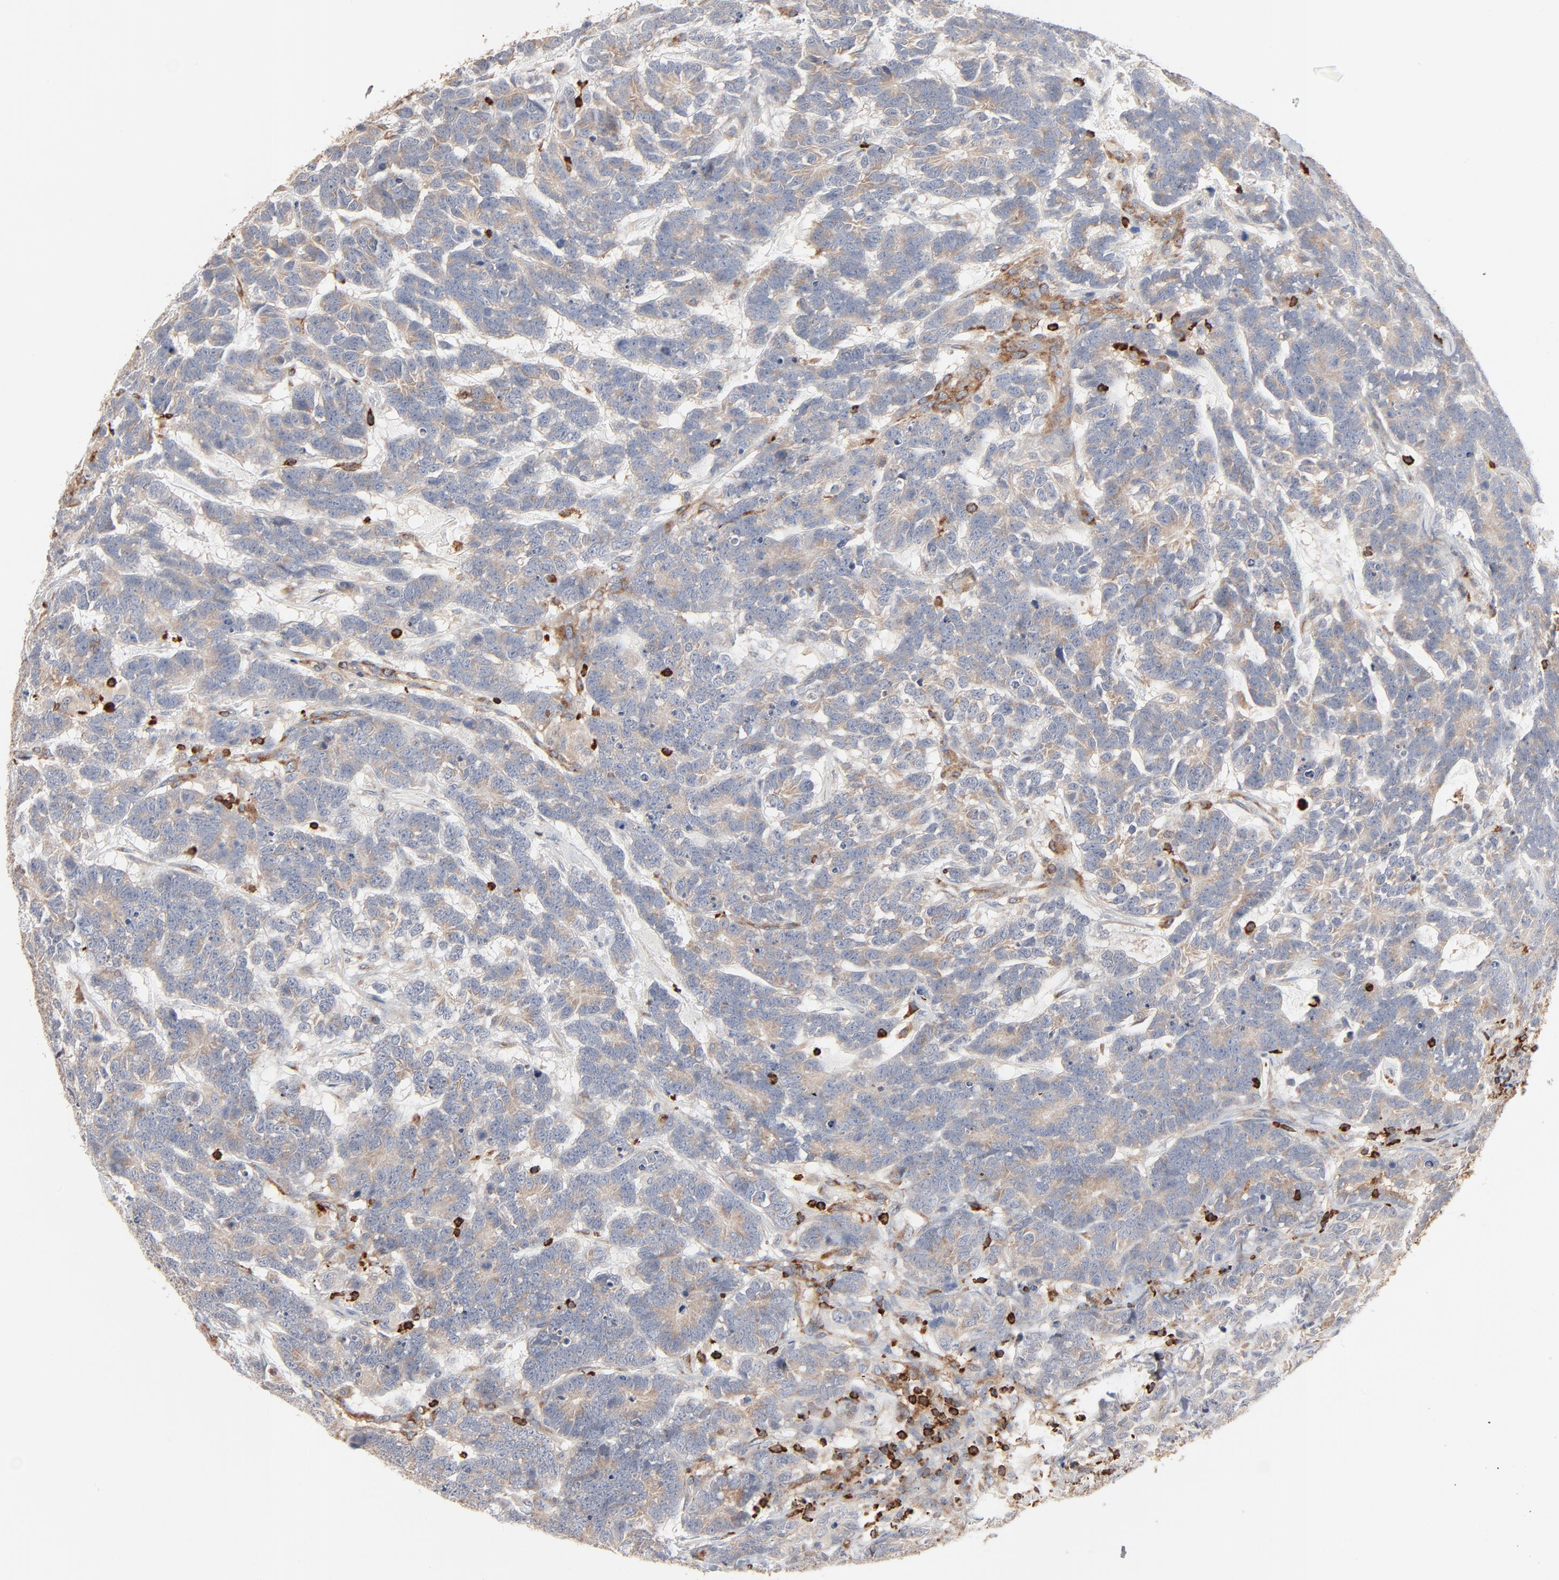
{"staining": {"intensity": "negative", "quantity": "none", "location": "none"}, "tissue": "testis cancer", "cell_type": "Tumor cells", "image_type": "cancer", "snomed": [{"axis": "morphology", "description": "Carcinoma, Embryonal, NOS"}, {"axis": "topography", "description": "Testis"}], "caption": "This photomicrograph is of testis cancer (embryonal carcinoma) stained with immunohistochemistry to label a protein in brown with the nuclei are counter-stained blue. There is no positivity in tumor cells. (Stains: DAB (3,3'-diaminobenzidine) IHC with hematoxylin counter stain, Microscopy: brightfield microscopy at high magnification).", "gene": "SH3KBP1", "patient": {"sex": "male", "age": 26}}